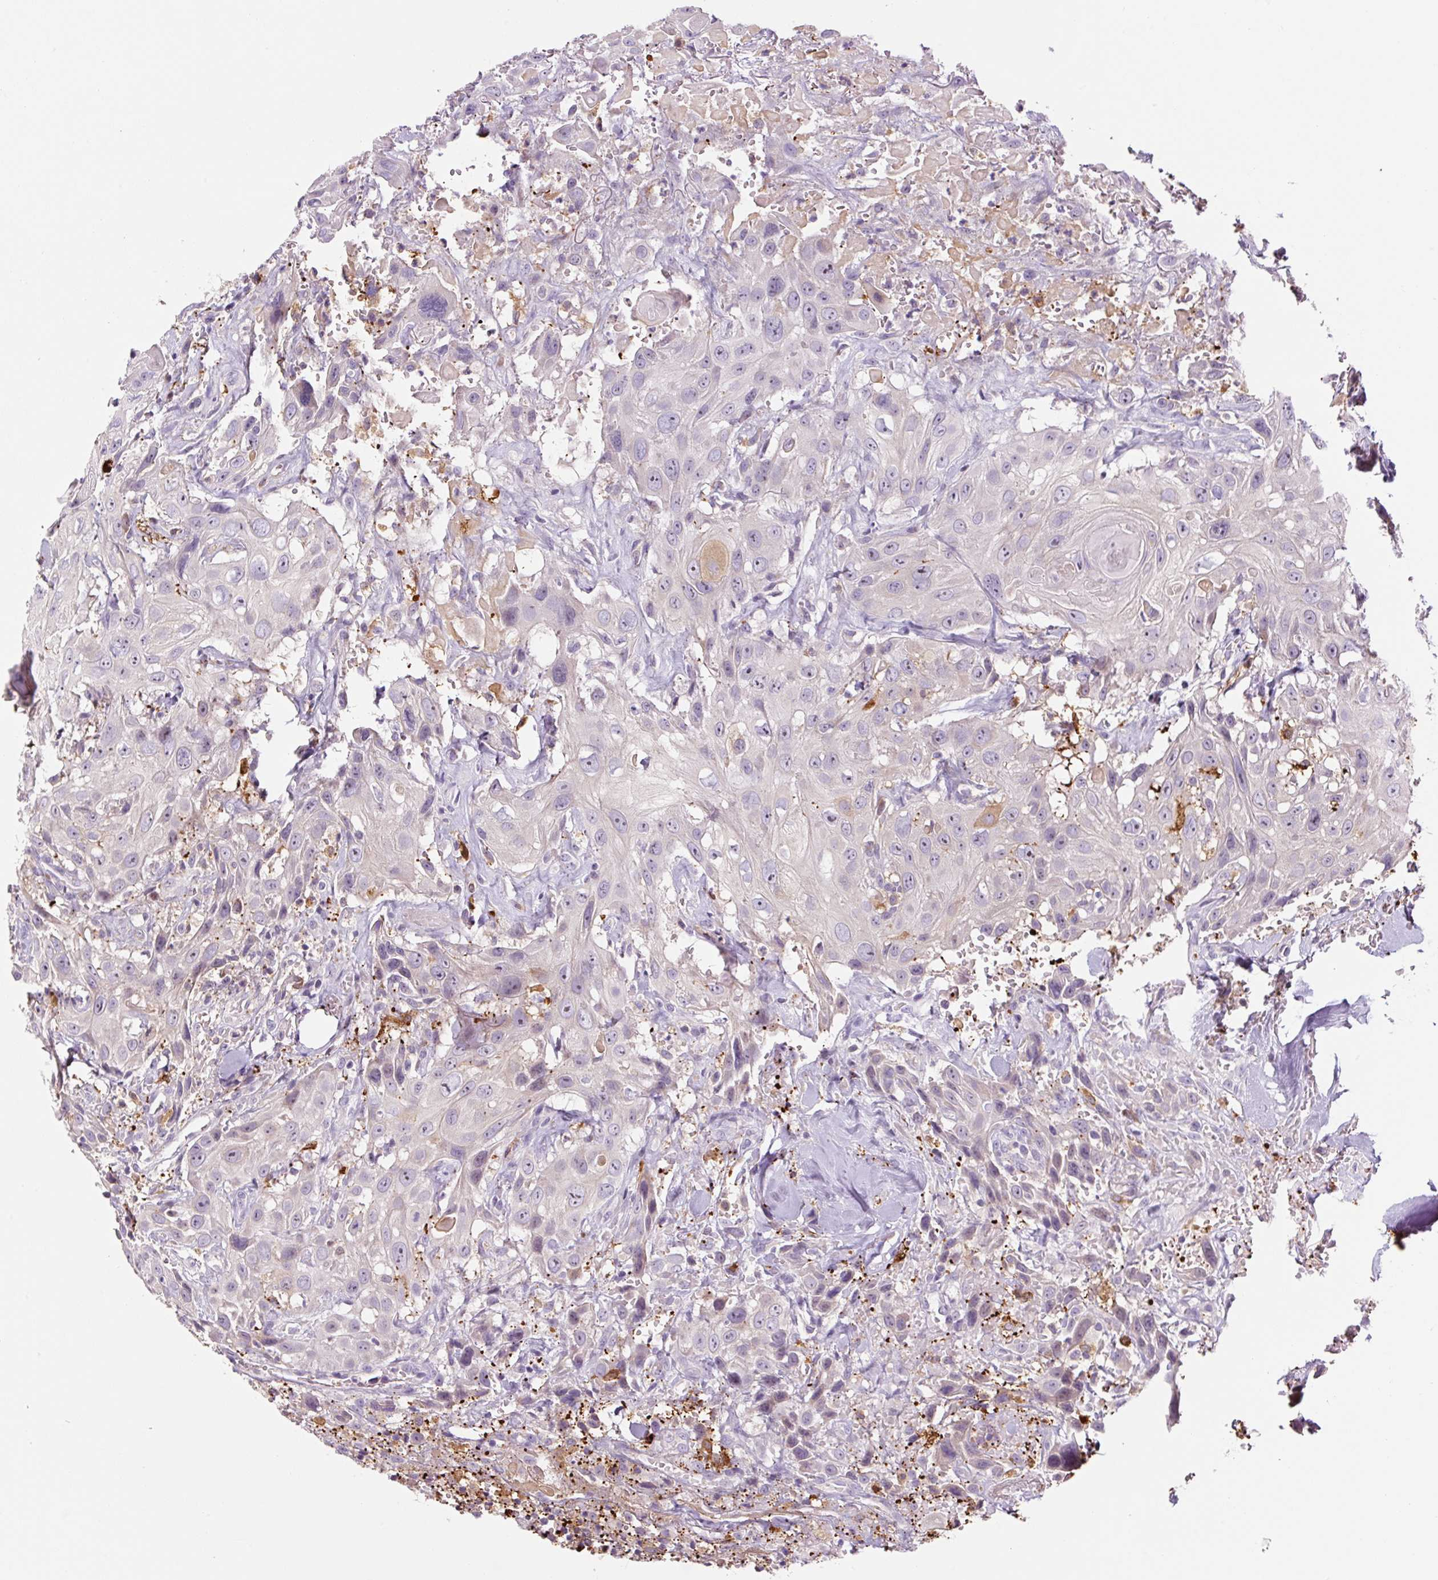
{"staining": {"intensity": "negative", "quantity": "none", "location": "none"}, "tissue": "head and neck cancer", "cell_type": "Tumor cells", "image_type": "cancer", "snomed": [{"axis": "morphology", "description": "Squamous cell carcinoma, NOS"}, {"axis": "topography", "description": "Head-Neck"}], "caption": "An IHC histopathology image of head and neck cancer is shown. There is no staining in tumor cells of head and neck cancer.", "gene": "FUT10", "patient": {"sex": "male", "age": 81}}